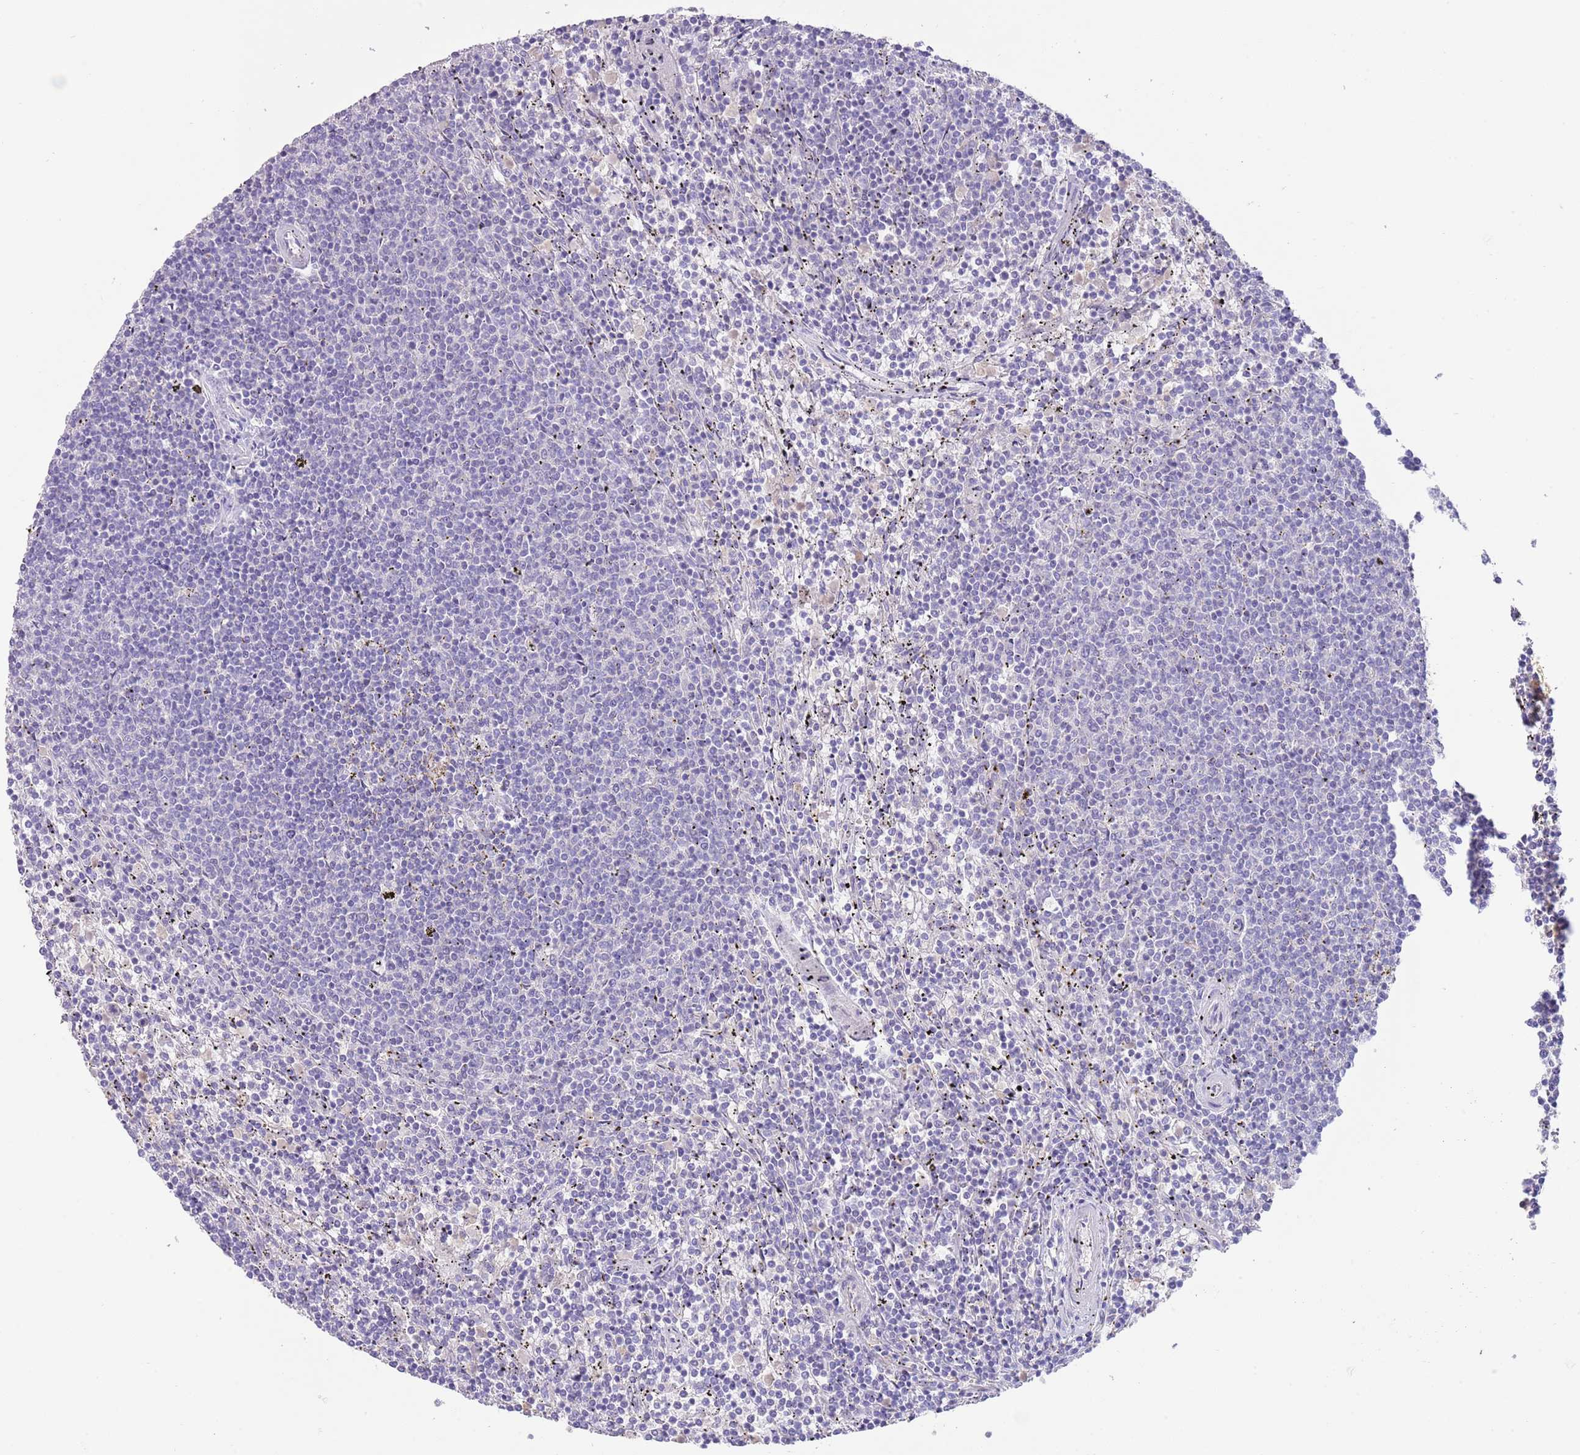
{"staining": {"intensity": "negative", "quantity": "none", "location": "none"}, "tissue": "lymphoma", "cell_type": "Tumor cells", "image_type": "cancer", "snomed": [{"axis": "morphology", "description": "Malignant lymphoma, non-Hodgkin's type, Low grade"}, {"axis": "topography", "description": "Spleen"}], "caption": "Tumor cells show no significant expression in malignant lymphoma, non-Hodgkin's type (low-grade).", "gene": "IGFL4", "patient": {"sex": "female", "age": 50}}